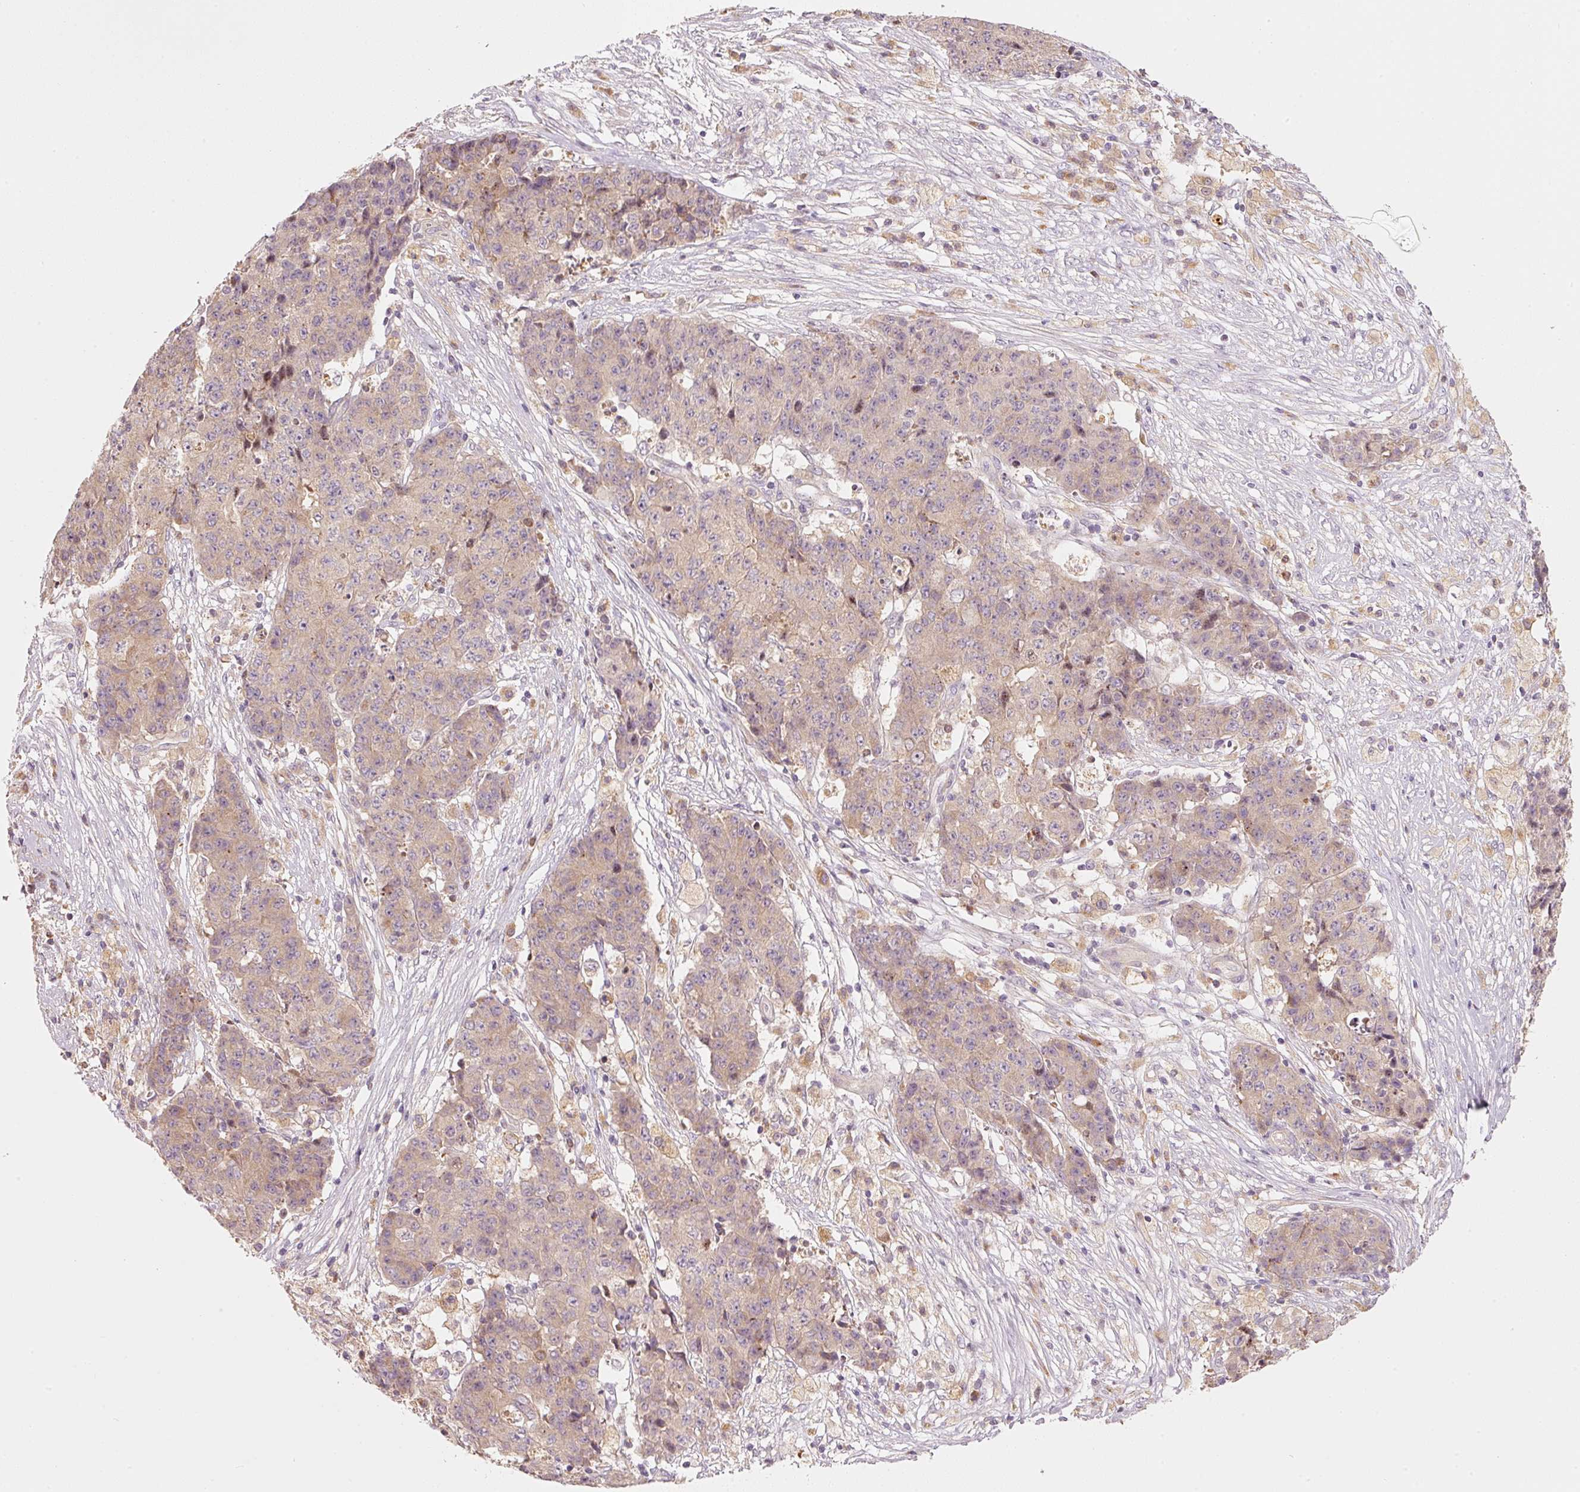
{"staining": {"intensity": "weak", "quantity": "25%-75%", "location": "cytoplasmic/membranous"}, "tissue": "ovarian cancer", "cell_type": "Tumor cells", "image_type": "cancer", "snomed": [{"axis": "morphology", "description": "Carcinoma, endometroid"}, {"axis": "topography", "description": "Ovary"}], "caption": "Ovarian endometroid carcinoma stained for a protein (brown) shows weak cytoplasmic/membranous positive positivity in approximately 25%-75% of tumor cells.", "gene": "MAP10", "patient": {"sex": "female", "age": 42}}